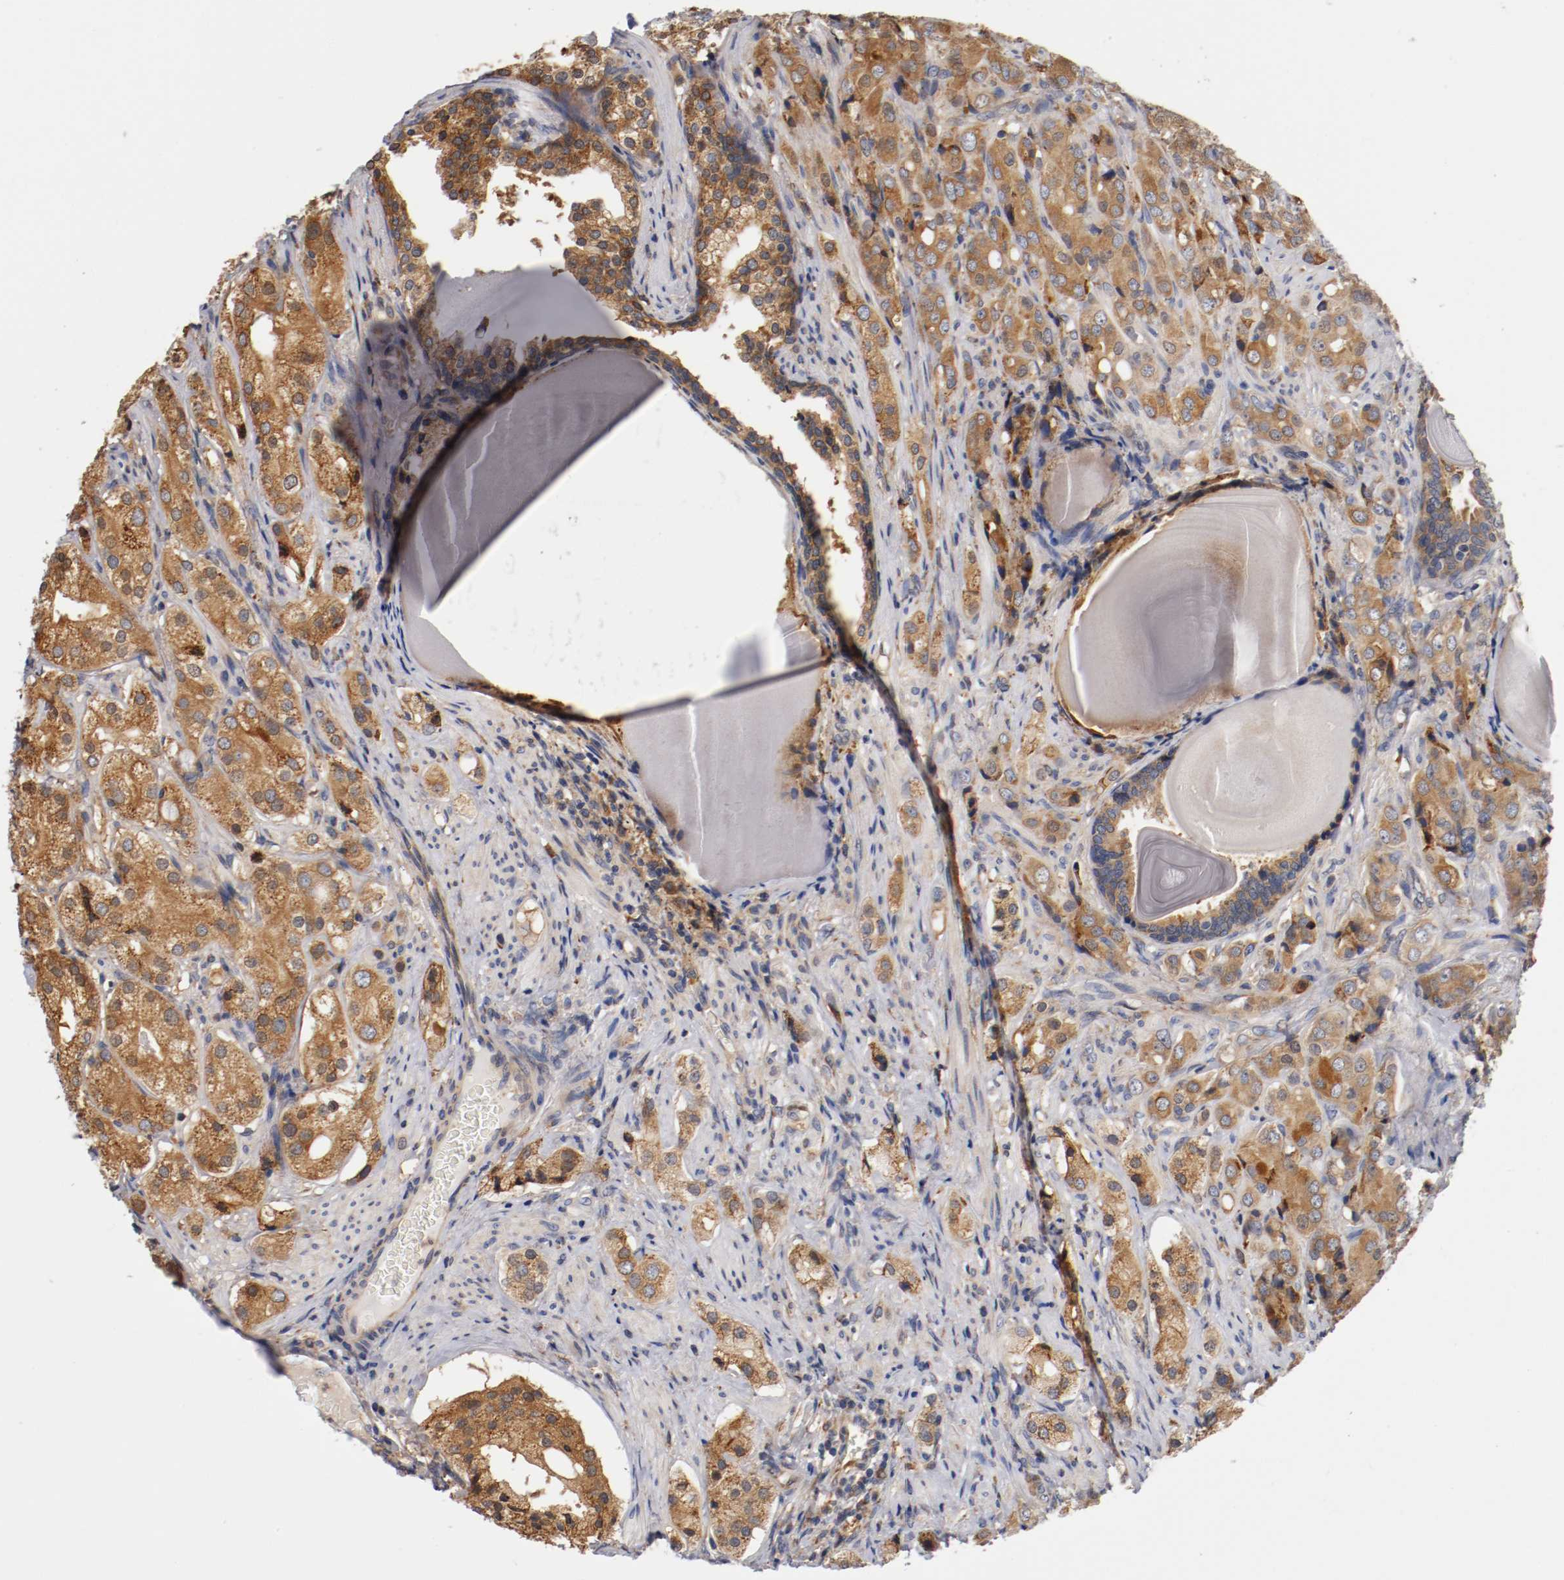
{"staining": {"intensity": "strong", "quantity": ">75%", "location": "cytoplasmic/membranous"}, "tissue": "prostate cancer", "cell_type": "Tumor cells", "image_type": "cancer", "snomed": [{"axis": "morphology", "description": "Adenocarcinoma, High grade"}, {"axis": "topography", "description": "Prostate"}], "caption": "A histopathology image showing strong cytoplasmic/membranous positivity in about >75% of tumor cells in adenocarcinoma (high-grade) (prostate), as visualized by brown immunohistochemical staining.", "gene": "TNFSF13", "patient": {"sex": "male", "age": 68}}